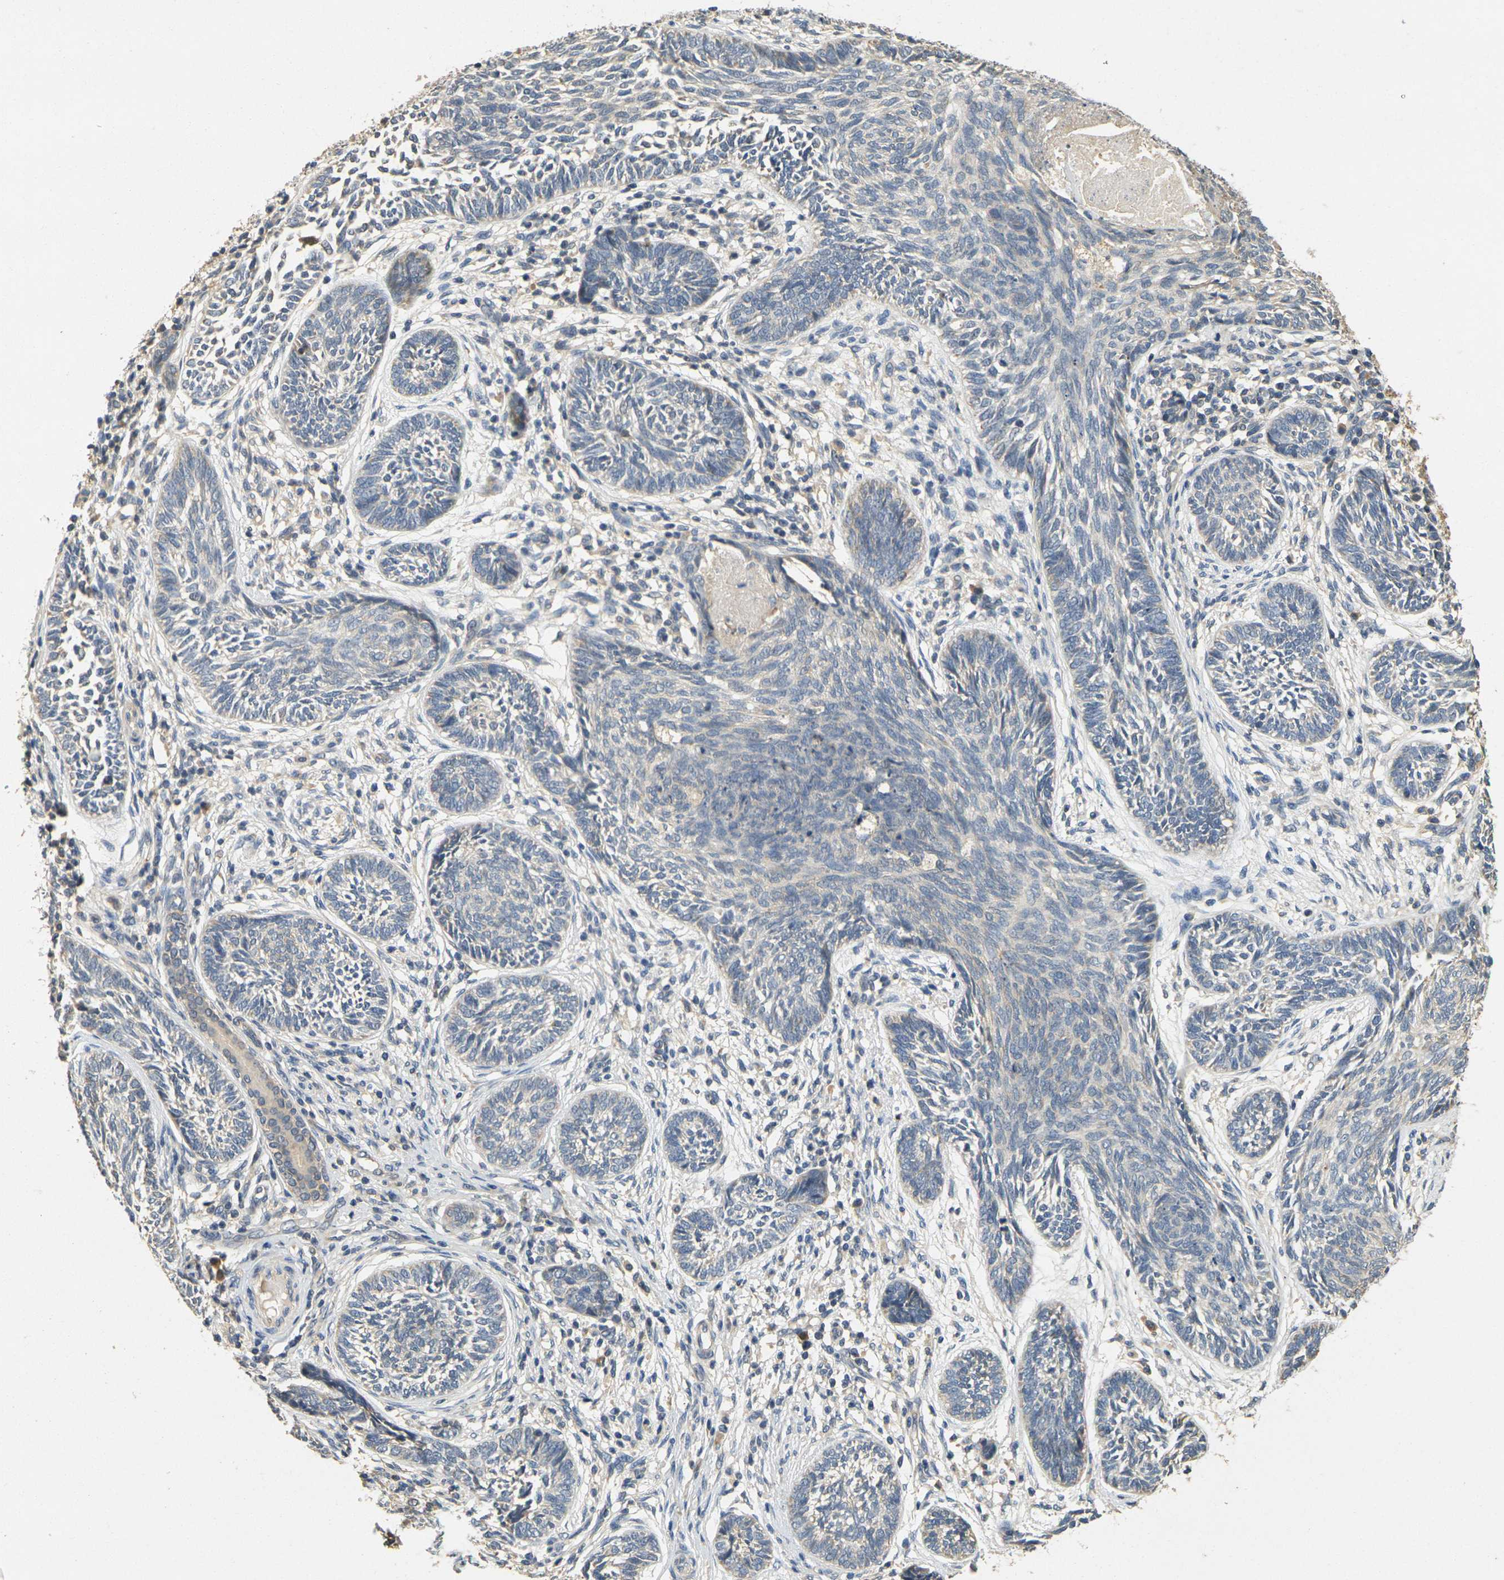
{"staining": {"intensity": "weak", "quantity": "<25%", "location": "cytoplasmic/membranous"}, "tissue": "skin cancer", "cell_type": "Tumor cells", "image_type": "cancer", "snomed": [{"axis": "morphology", "description": "Papilloma, NOS"}, {"axis": "morphology", "description": "Basal cell carcinoma"}, {"axis": "topography", "description": "Skin"}], "caption": "This photomicrograph is of basal cell carcinoma (skin) stained with IHC to label a protein in brown with the nuclei are counter-stained blue. There is no positivity in tumor cells.", "gene": "GDAP1", "patient": {"sex": "male", "age": 87}}